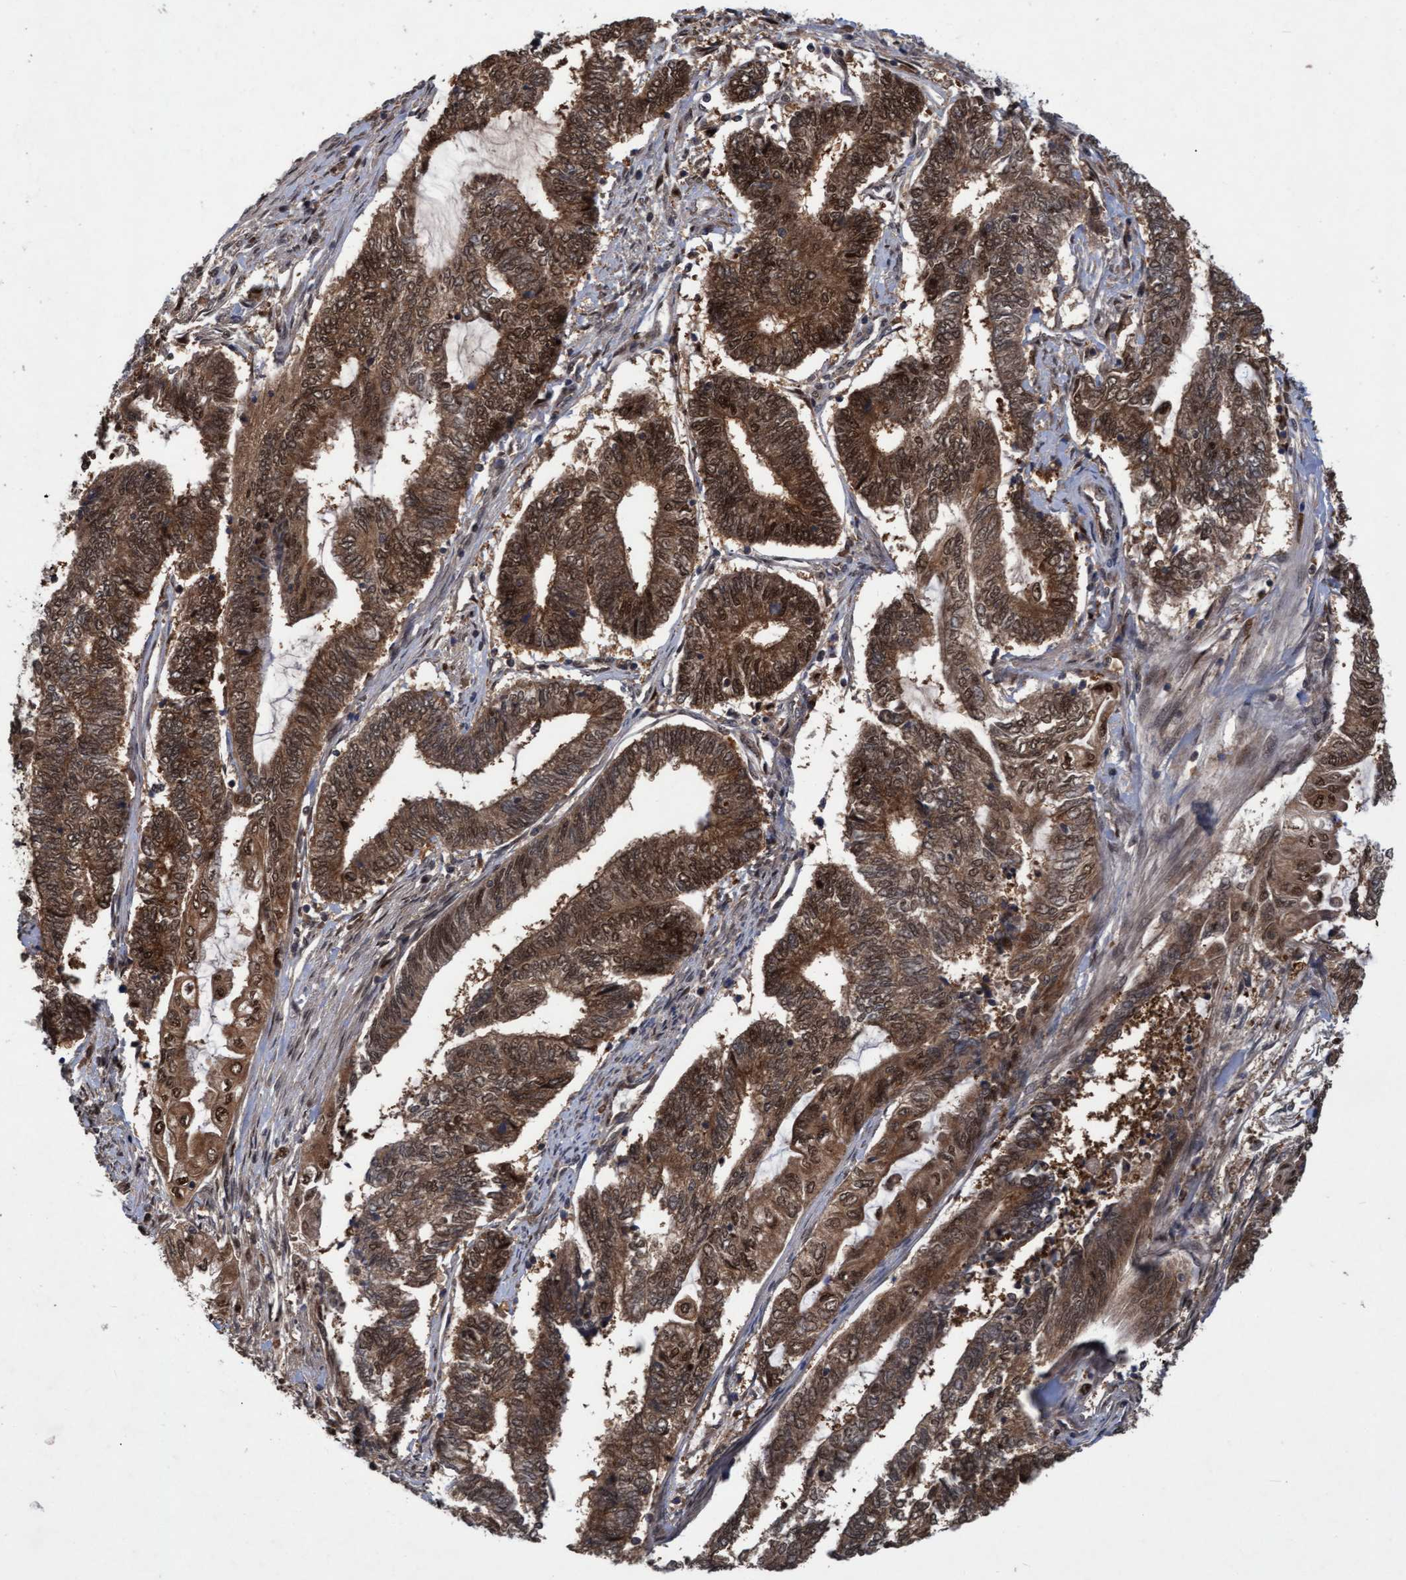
{"staining": {"intensity": "strong", "quantity": ">75%", "location": "cytoplasmic/membranous,nuclear"}, "tissue": "endometrial cancer", "cell_type": "Tumor cells", "image_type": "cancer", "snomed": [{"axis": "morphology", "description": "Adenocarcinoma, NOS"}, {"axis": "topography", "description": "Uterus"}, {"axis": "topography", "description": "Endometrium"}], "caption": "The histopathology image reveals immunohistochemical staining of adenocarcinoma (endometrial). There is strong cytoplasmic/membranous and nuclear expression is present in approximately >75% of tumor cells.", "gene": "PSMB6", "patient": {"sex": "female", "age": 70}}